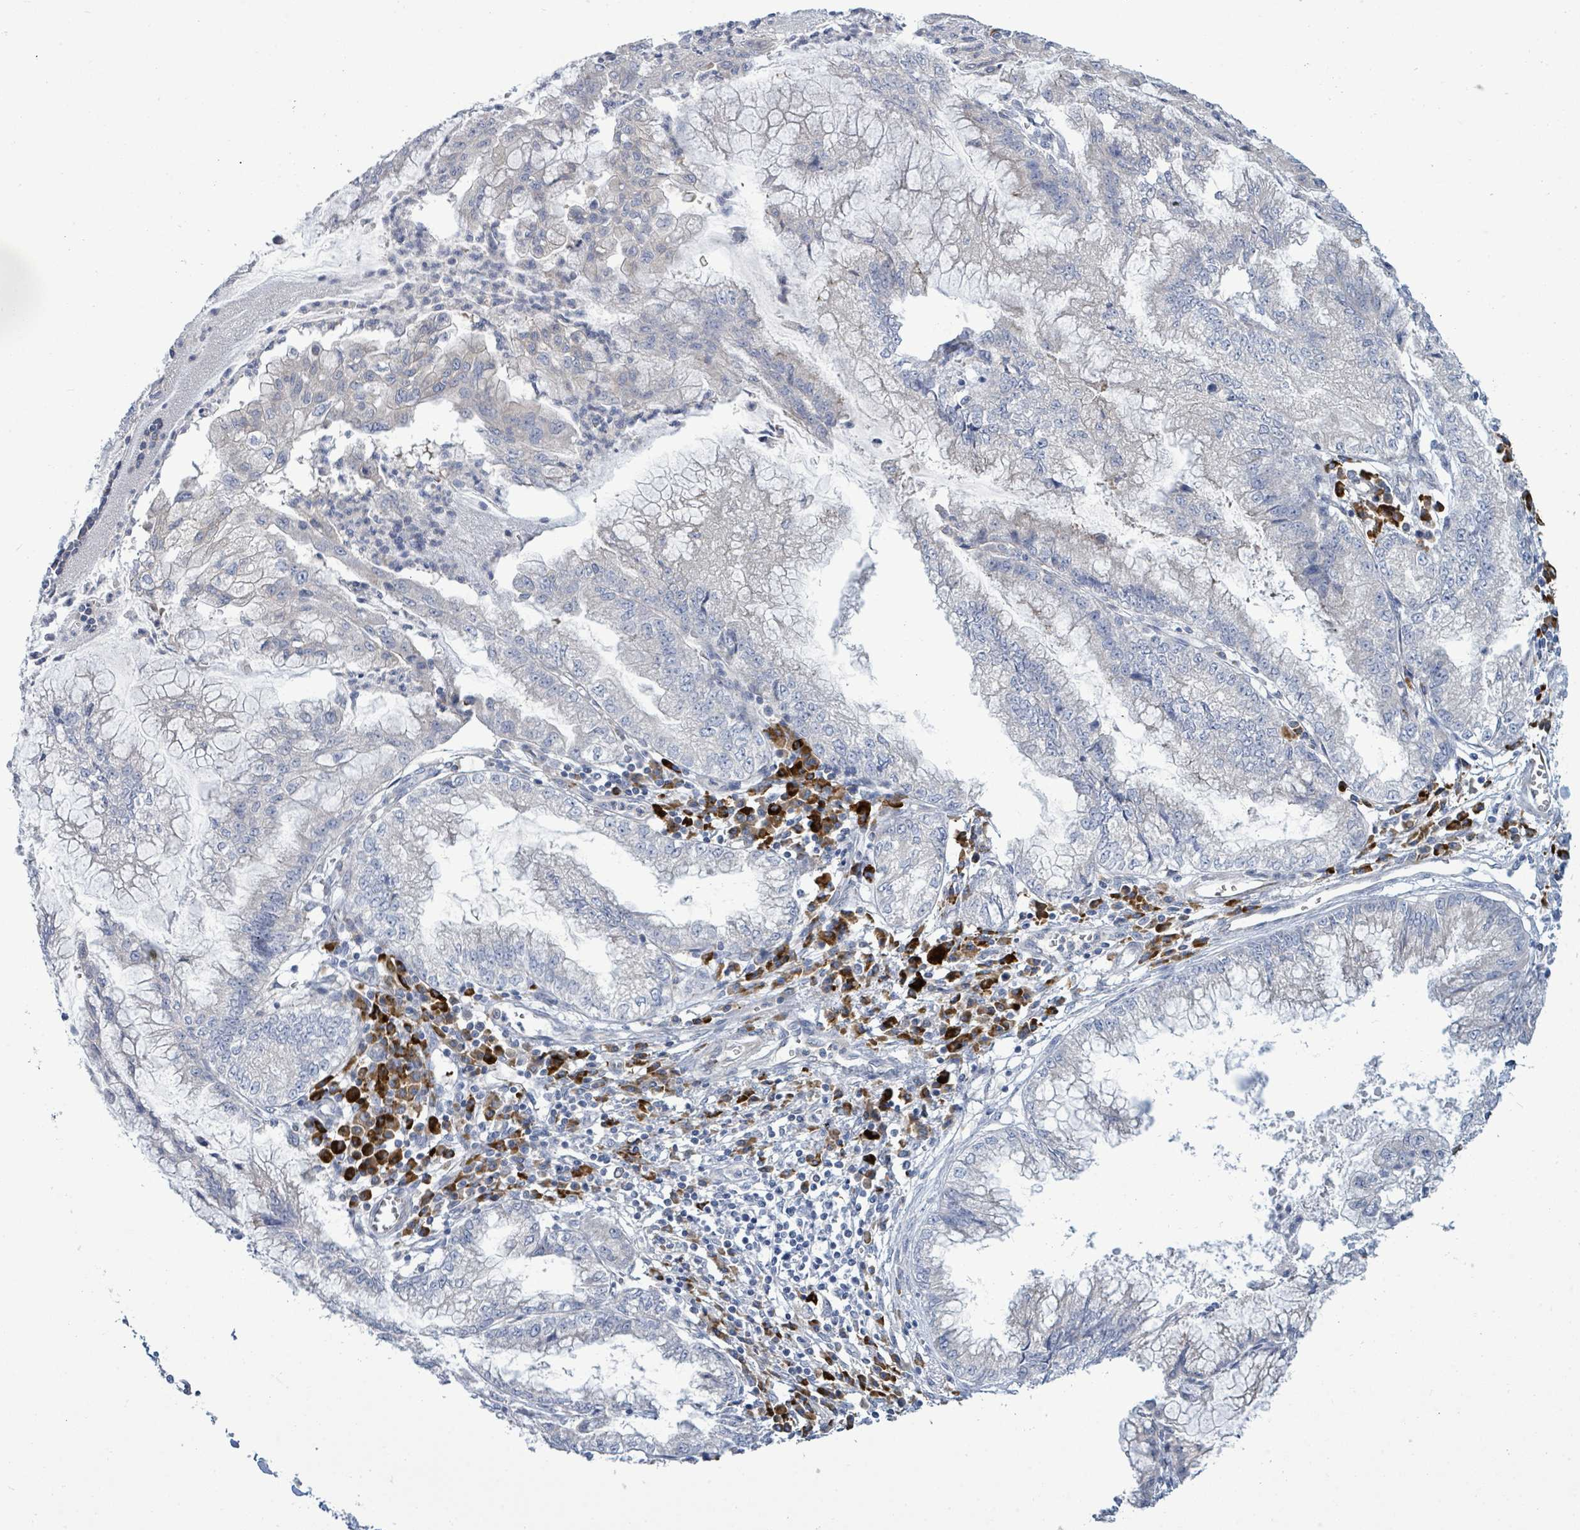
{"staining": {"intensity": "negative", "quantity": "none", "location": "none"}, "tissue": "pancreatic cancer", "cell_type": "Tumor cells", "image_type": "cancer", "snomed": [{"axis": "morphology", "description": "Adenocarcinoma, NOS"}, {"axis": "topography", "description": "Pancreas"}], "caption": "DAB (3,3'-diaminobenzidine) immunohistochemical staining of human pancreatic cancer (adenocarcinoma) reveals no significant positivity in tumor cells.", "gene": "SIRPB1", "patient": {"sex": "male", "age": 73}}